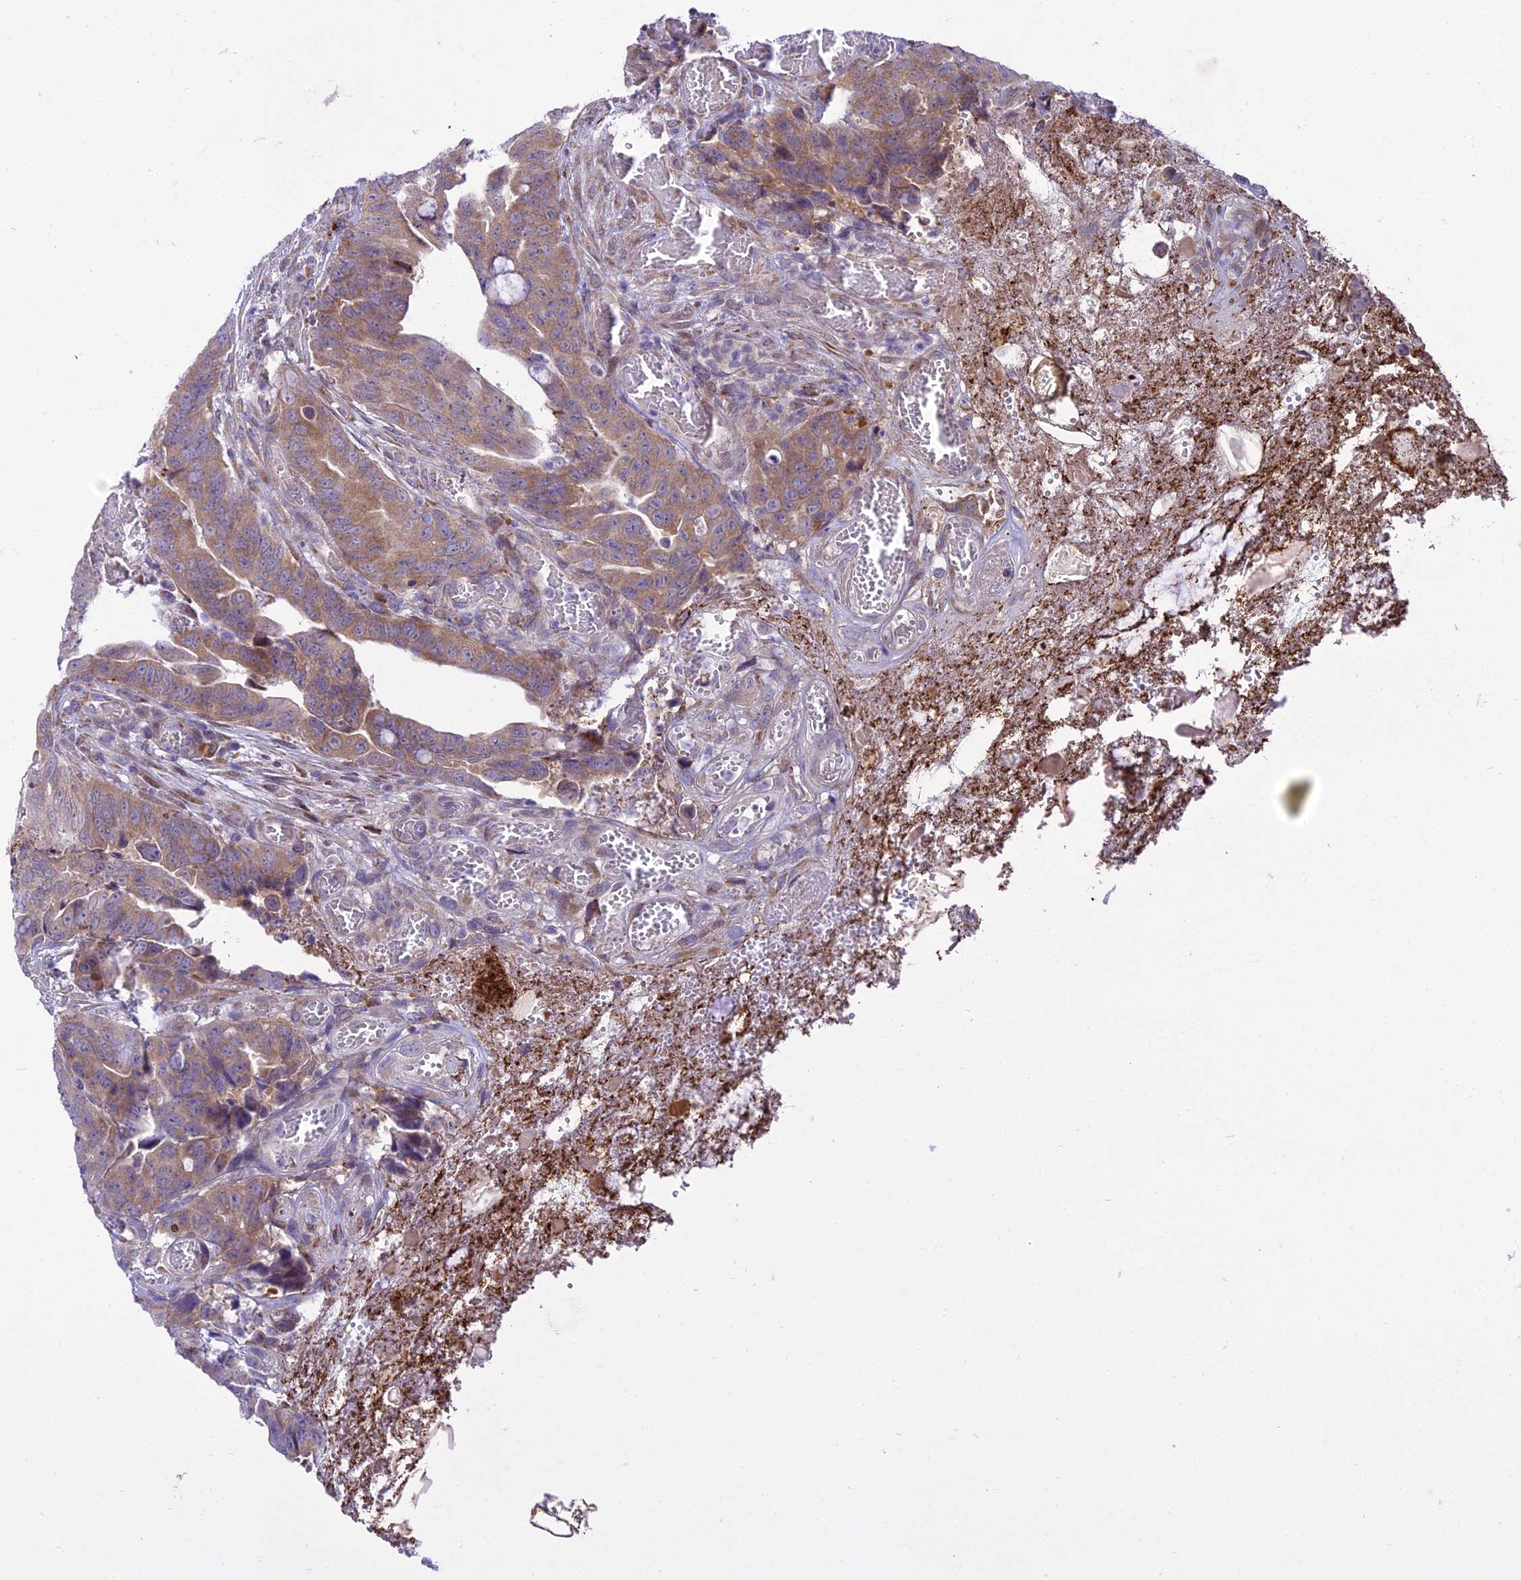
{"staining": {"intensity": "moderate", "quantity": "<25%", "location": "cytoplasmic/membranous"}, "tissue": "colorectal cancer", "cell_type": "Tumor cells", "image_type": "cancer", "snomed": [{"axis": "morphology", "description": "Adenocarcinoma, NOS"}, {"axis": "topography", "description": "Colon"}], "caption": "Tumor cells reveal low levels of moderate cytoplasmic/membranous staining in approximately <25% of cells in colorectal cancer.", "gene": "NEURL2", "patient": {"sex": "female", "age": 82}}